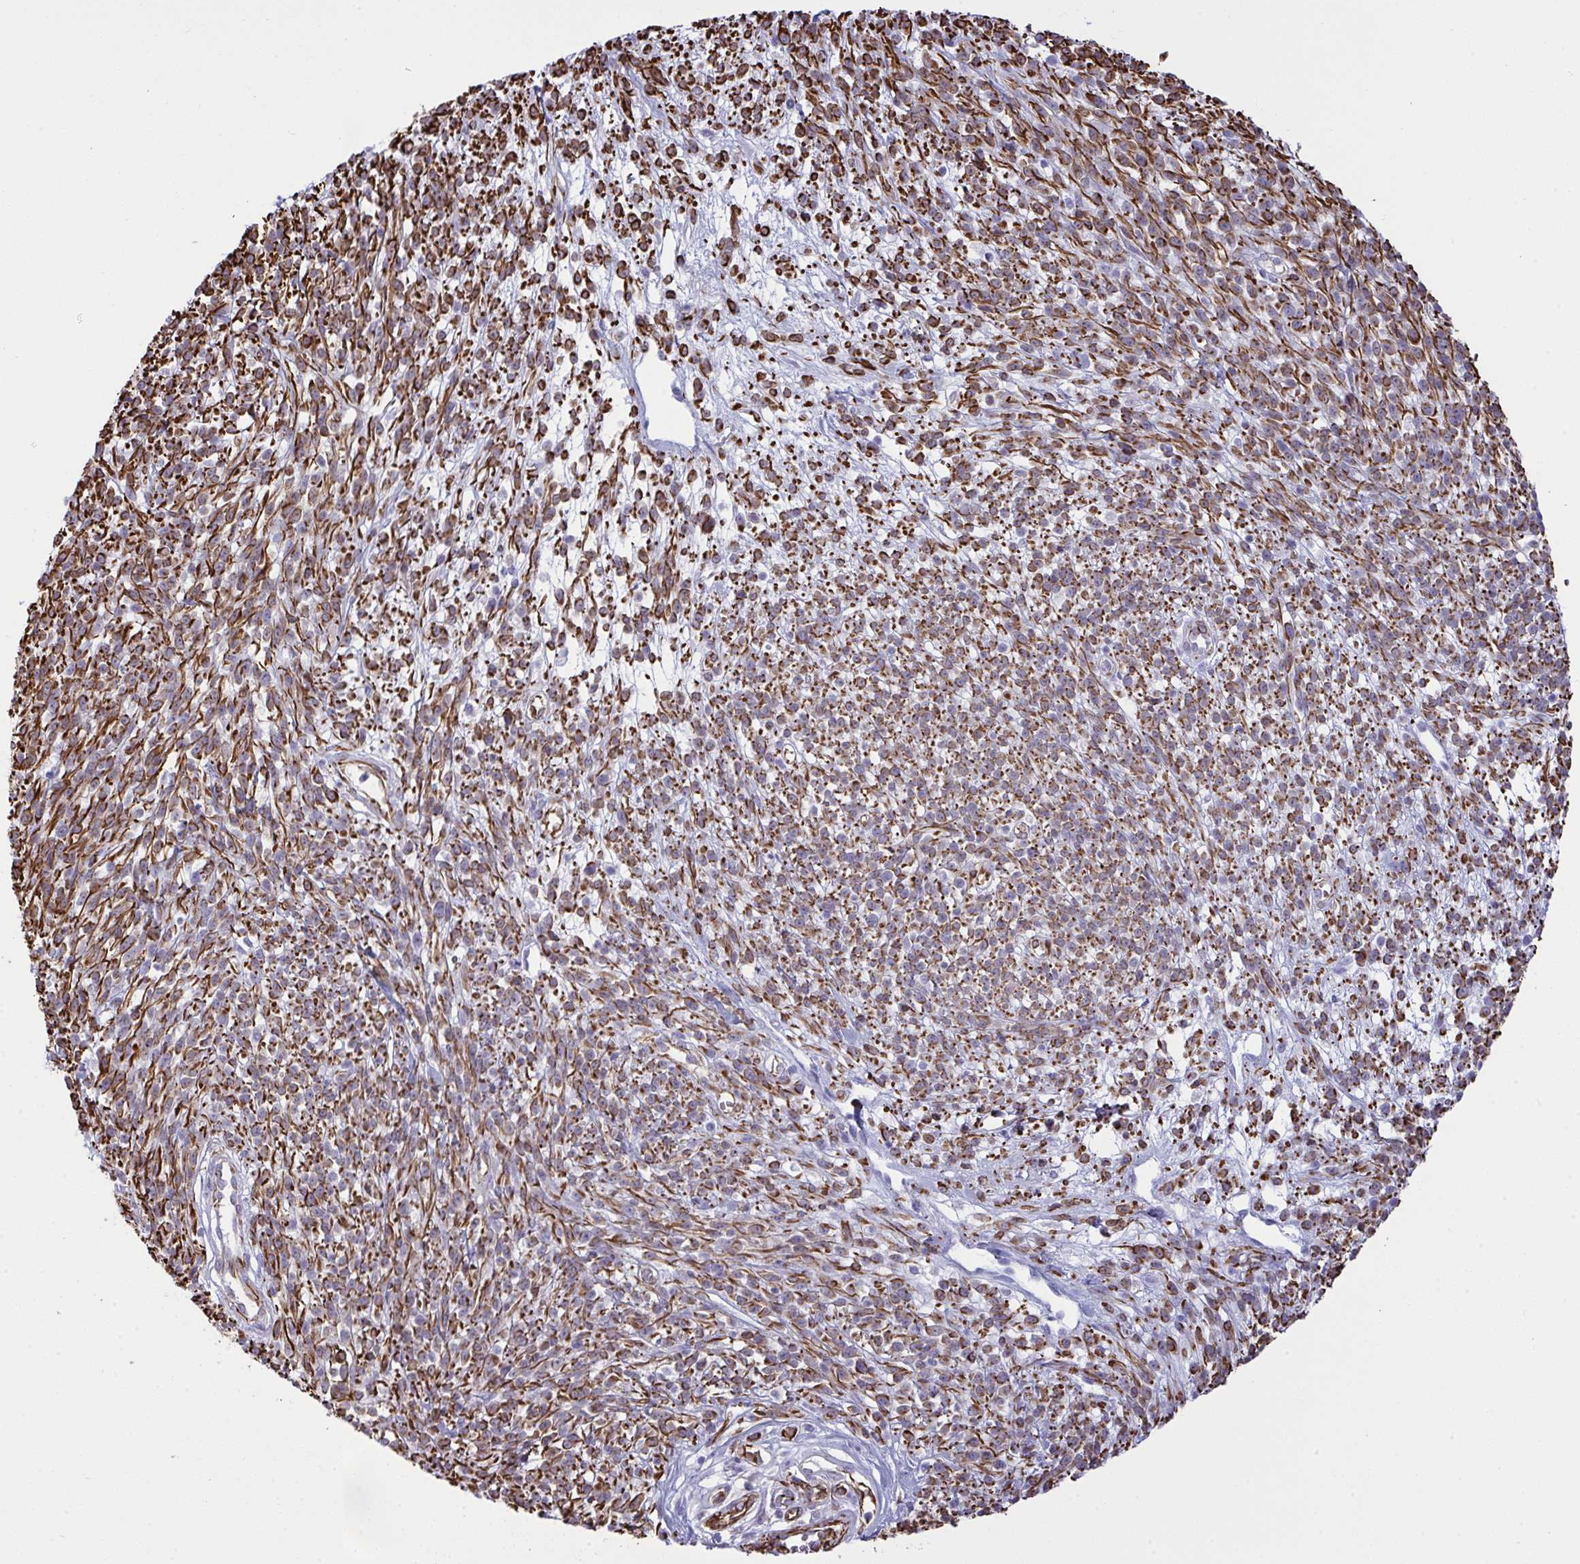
{"staining": {"intensity": "strong", "quantity": ">75%", "location": "cytoplasmic/membranous"}, "tissue": "melanoma", "cell_type": "Tumor cells", "image_type": "cancer", "snomed": [{"axis": "morphology", "description": "Malignant melanoma, NOS"}, {"axis": "topography", "description": "Skin"}, {"axis": "topography", "description": "Skin of trunk"}], "caption": "Immunohistochemical staining of human melanoma exhibits high levels of strong cytoplasmic/membranous expression in about >75% of tumor cells.", "gene": "SLC35B1", "patient": {"sex": "male", "age": 74}}